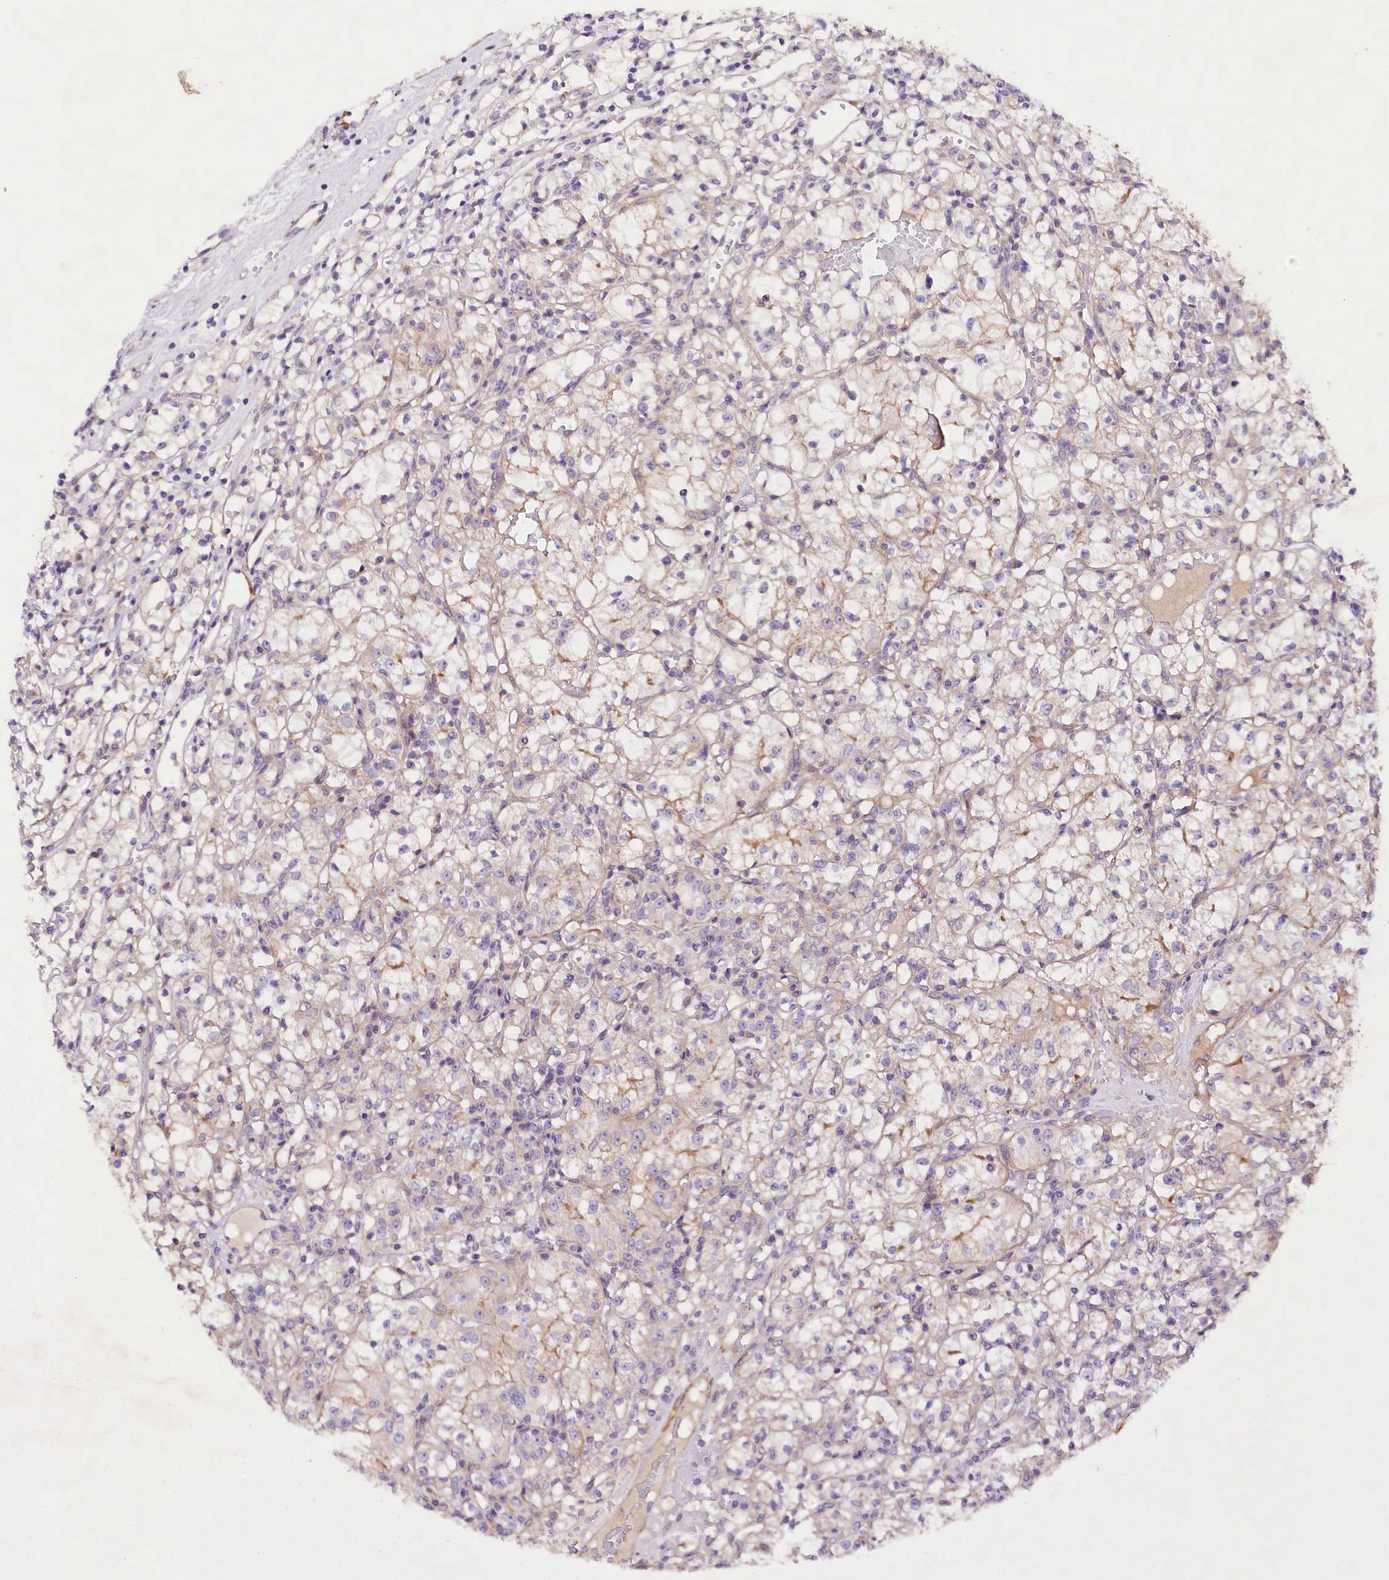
{"staining": {"intensity": "weak", "quantity": "25%-75%", "location": "cytoplasmic/membranous"}, "tissue": "renal cancer", "cell_type": "Tumor cells", "image_type": "cancer", "snomed": [{"axis": "morphology", "description": "Adenocarcinoma, NOS"}, {"axis": "topography", "description": "Kidney"}], "caption": "An image showing weak cytoplasmic/membranous positivity in approximately 25%-75% of tumor cells in adenocarcinoma (renal), as visualized by brown immunohistochemical staining.", "gene": "VPS11", "patient": {"sex": "female", "age": 59}}